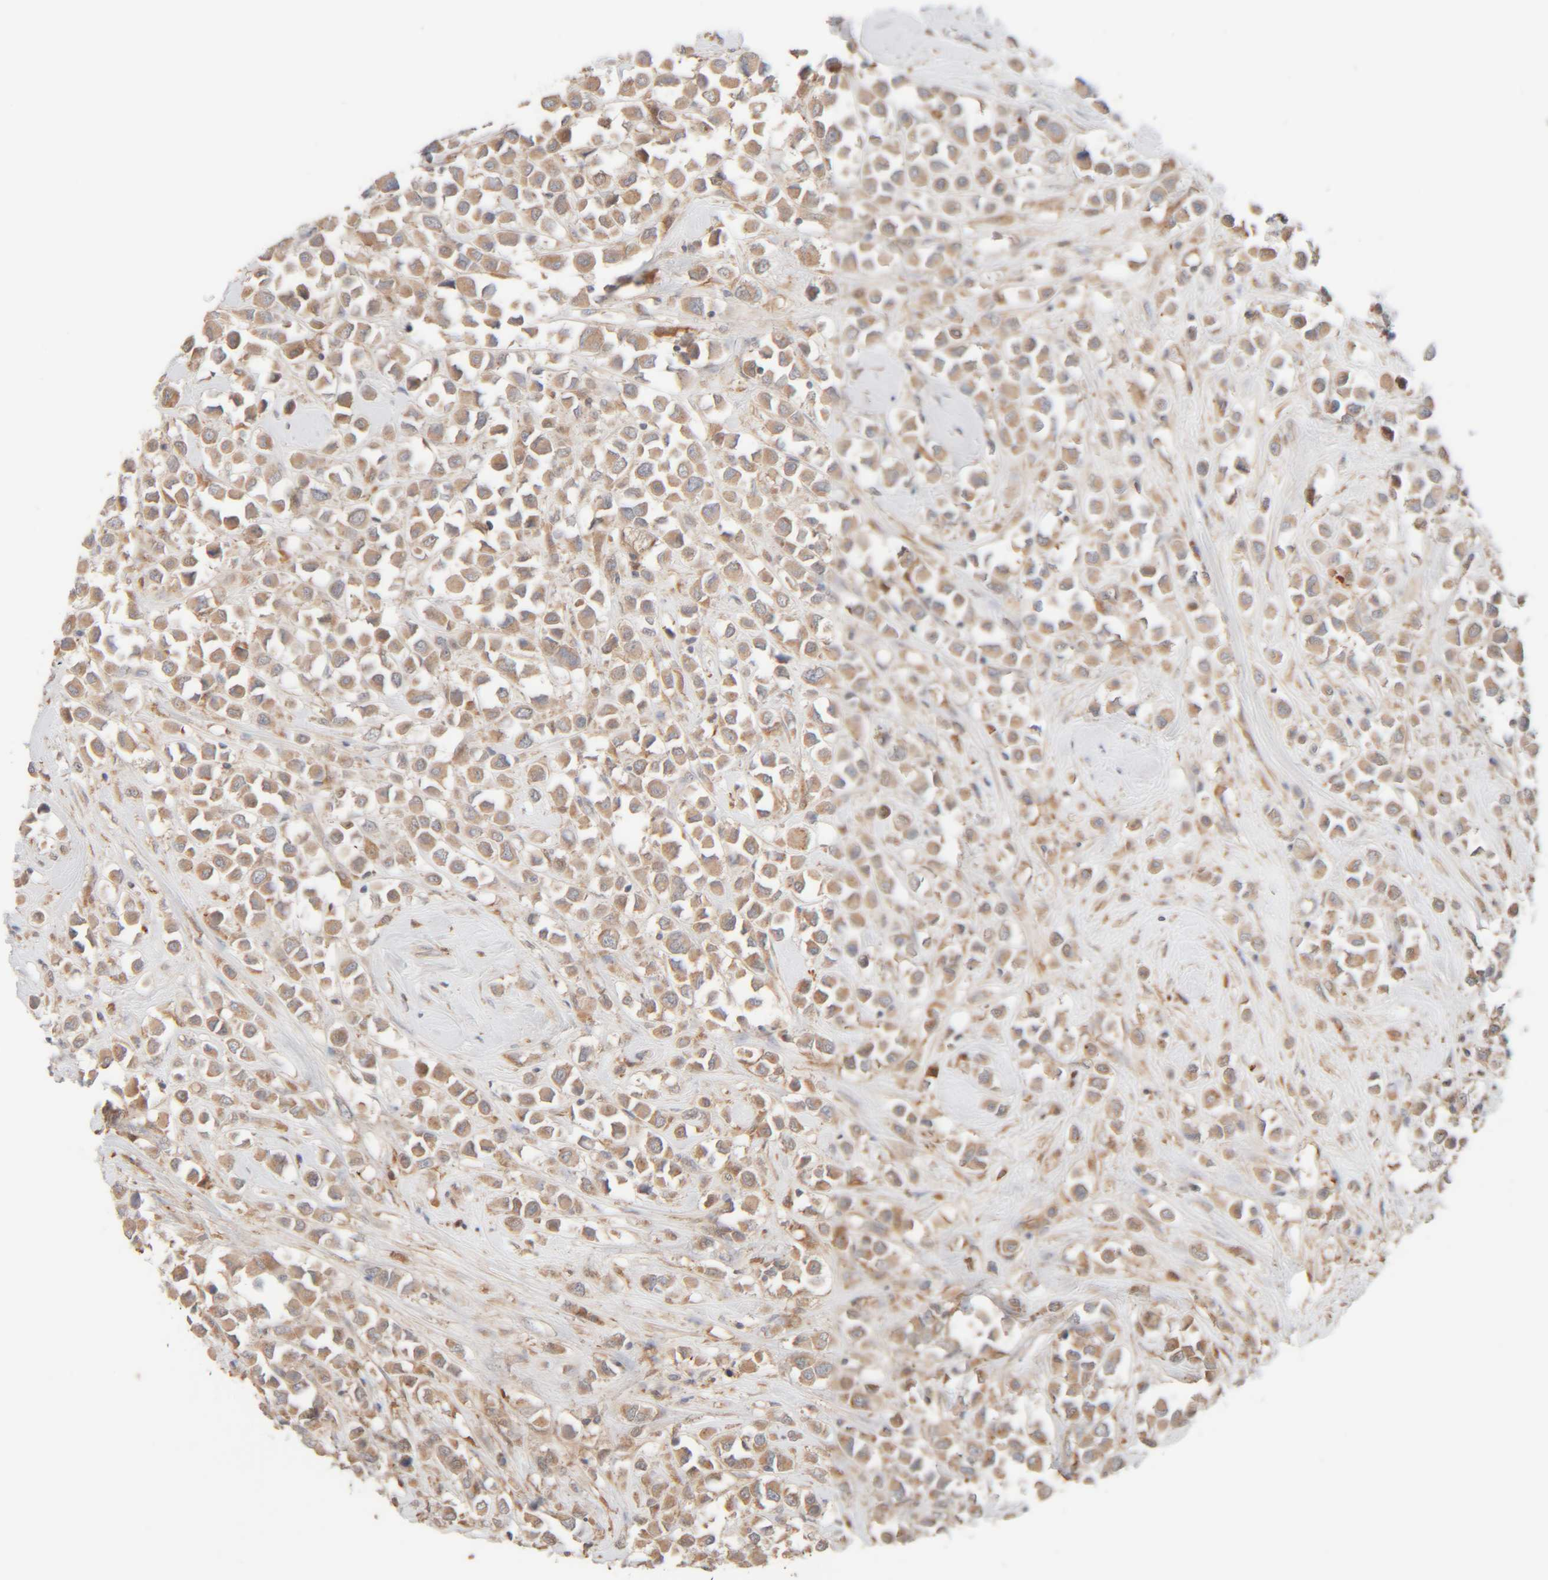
{"staining": {"intensity": "weak", "quantity": ">75%", "location": "cytoplasmic/membranous"}, "tissue": "breast cancer", "cell_type": "Tumor cells", "image_type": "cancer", "snomed": [{"axis": "morphology", "description": "Duct carcinoma"}, {"axis": "topography", "description": "Breast"}], "caption": "Weak cytoplasmic/membranous positivity is present in about >75% of tumor cells in breast infiltrating ductal carcinoma. Immunohistochemistry stains the protein of interest in brown and the nuclei are stained blue.", "gene": "TMEM192", "patient": {"sex": "female", "age": 61}}